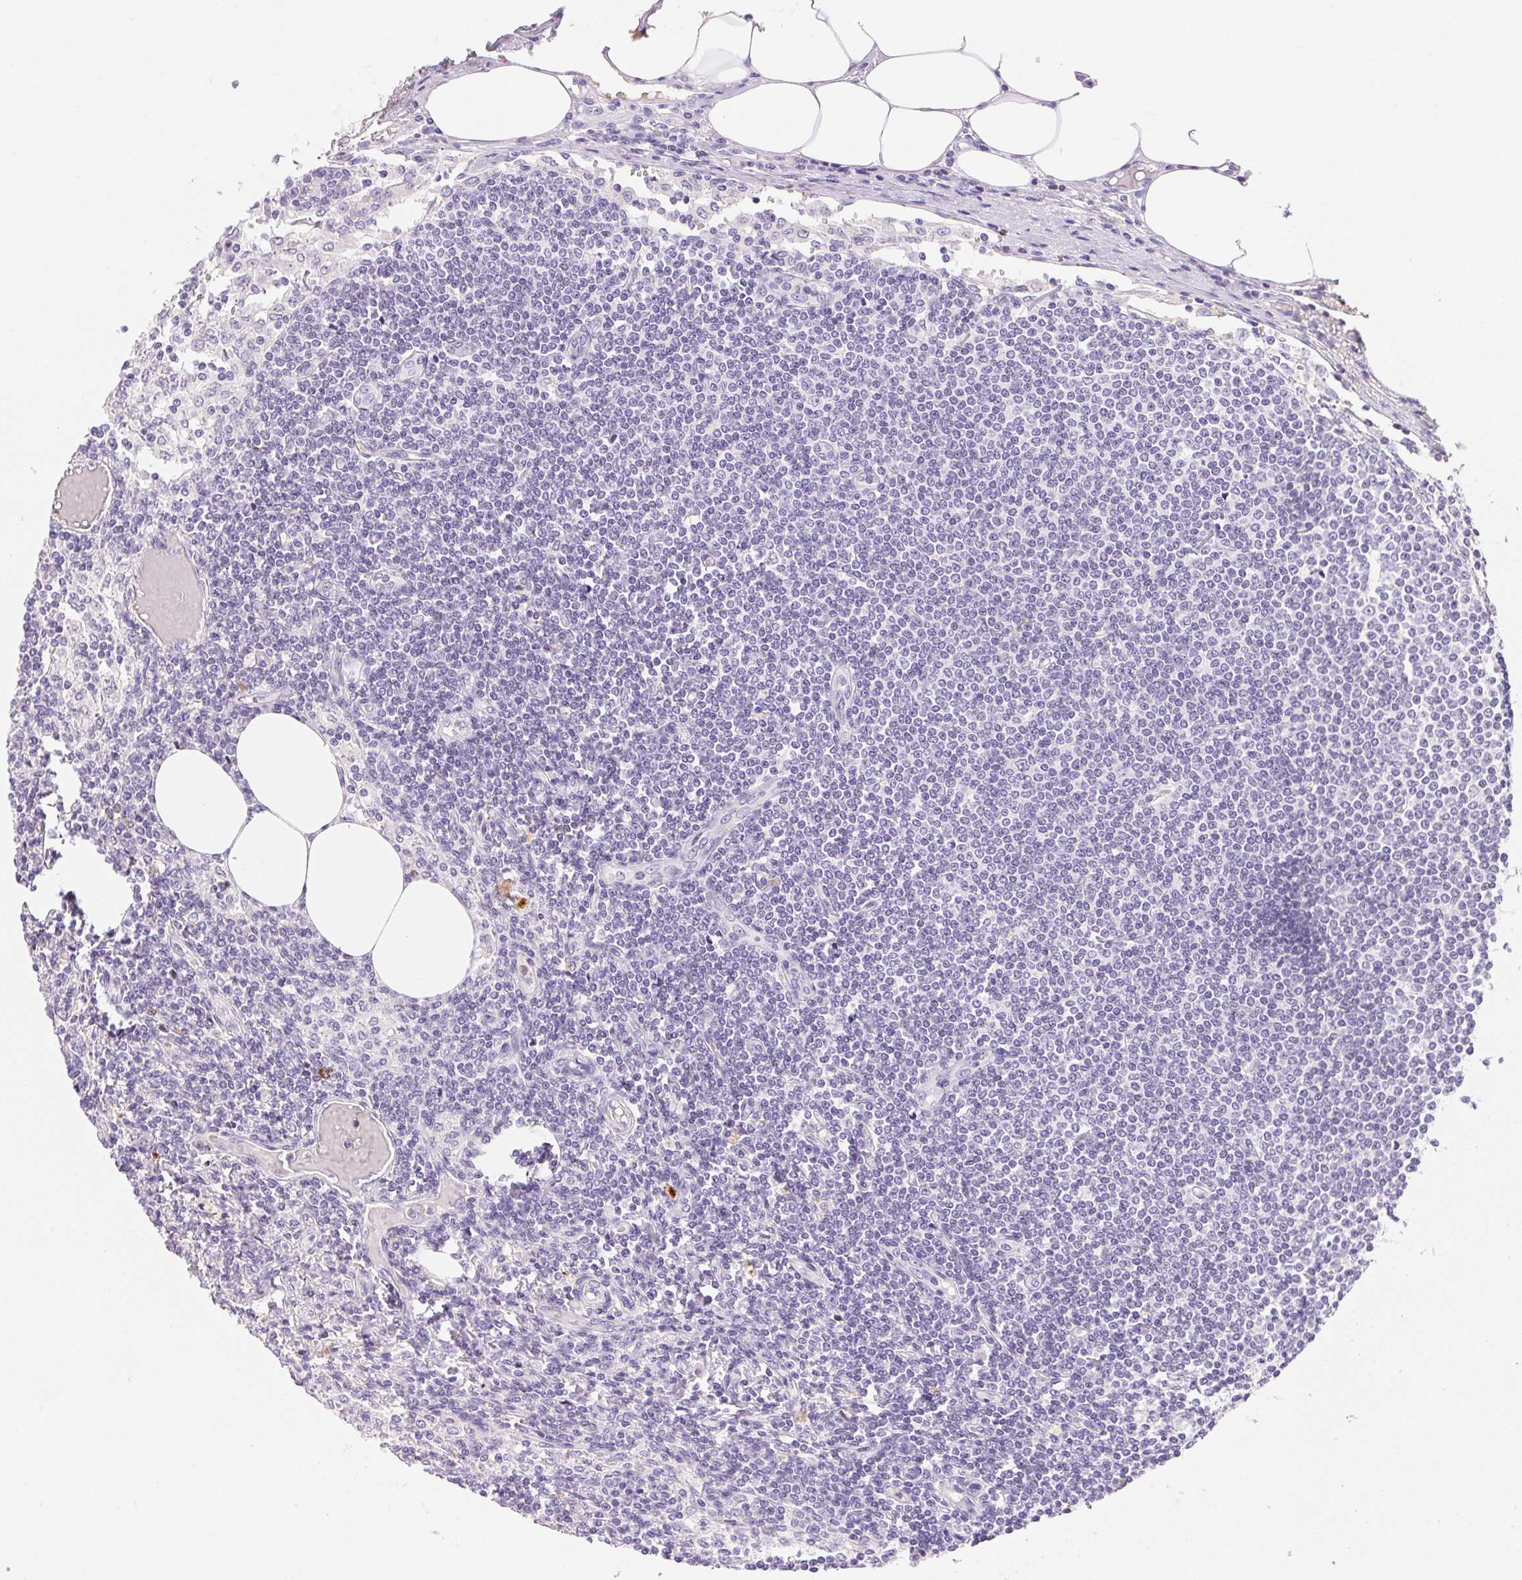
{"staining": {"intensity": "negative", "quantity": "none", "location": "none"}, "tissue": "lymph node", "cell_type": "Germinal center cells", "image_type": "normal", "snomed": [{"axis": "morphology", "description": "Normal tissue, NOS"}, {"axis": "topography", "description": "Lymph node"}], "caption": "IHC histopathology image of normal human lymph node stained for a protein (brown), which exhibits no expression in germinal center cells. Nuclei are stained in blue.", "gene": "FGA", "patient": {"sex": "female", "age": 69}}